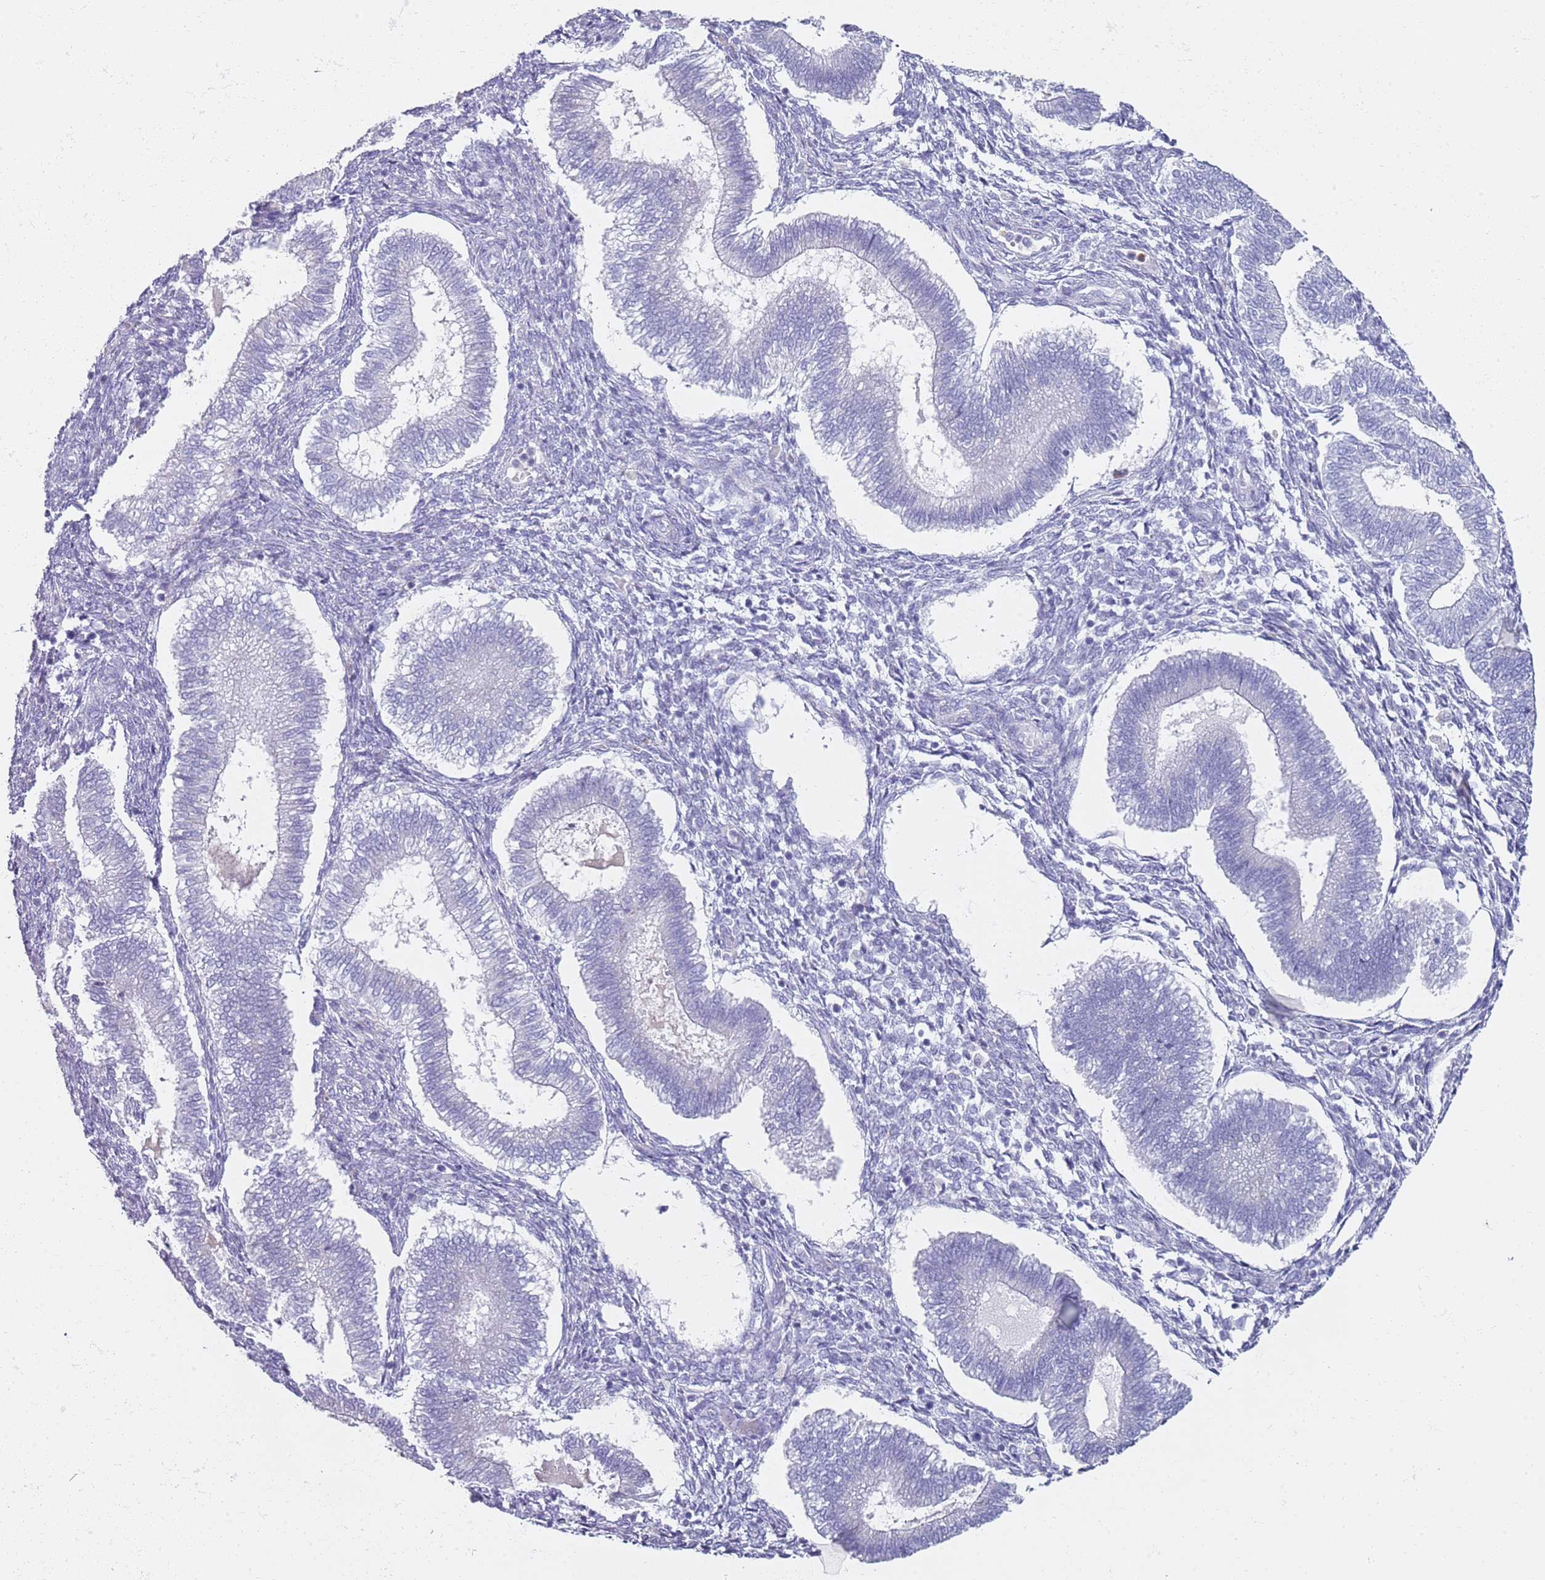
{"staining": {"intensity": "negative", "quantity": "none", "location": "none"}, "tissue": "endometrium", "cell_type": "Cells in endometrial stroma", "image_type": "normal", "snomed": [{"axis": "morphology", "description": "Normal tissue, NOS"}, {"axis": "topography", "description": "Endometrium"}], "caption": "Immunohistochemistry (IHC) micrograph of normal human endometrium stained for a protein (brown), which reveals no expression in cells in endometrial stroma.", "gene": "CD177", "patient": {"sex": "female", "age": 25}}